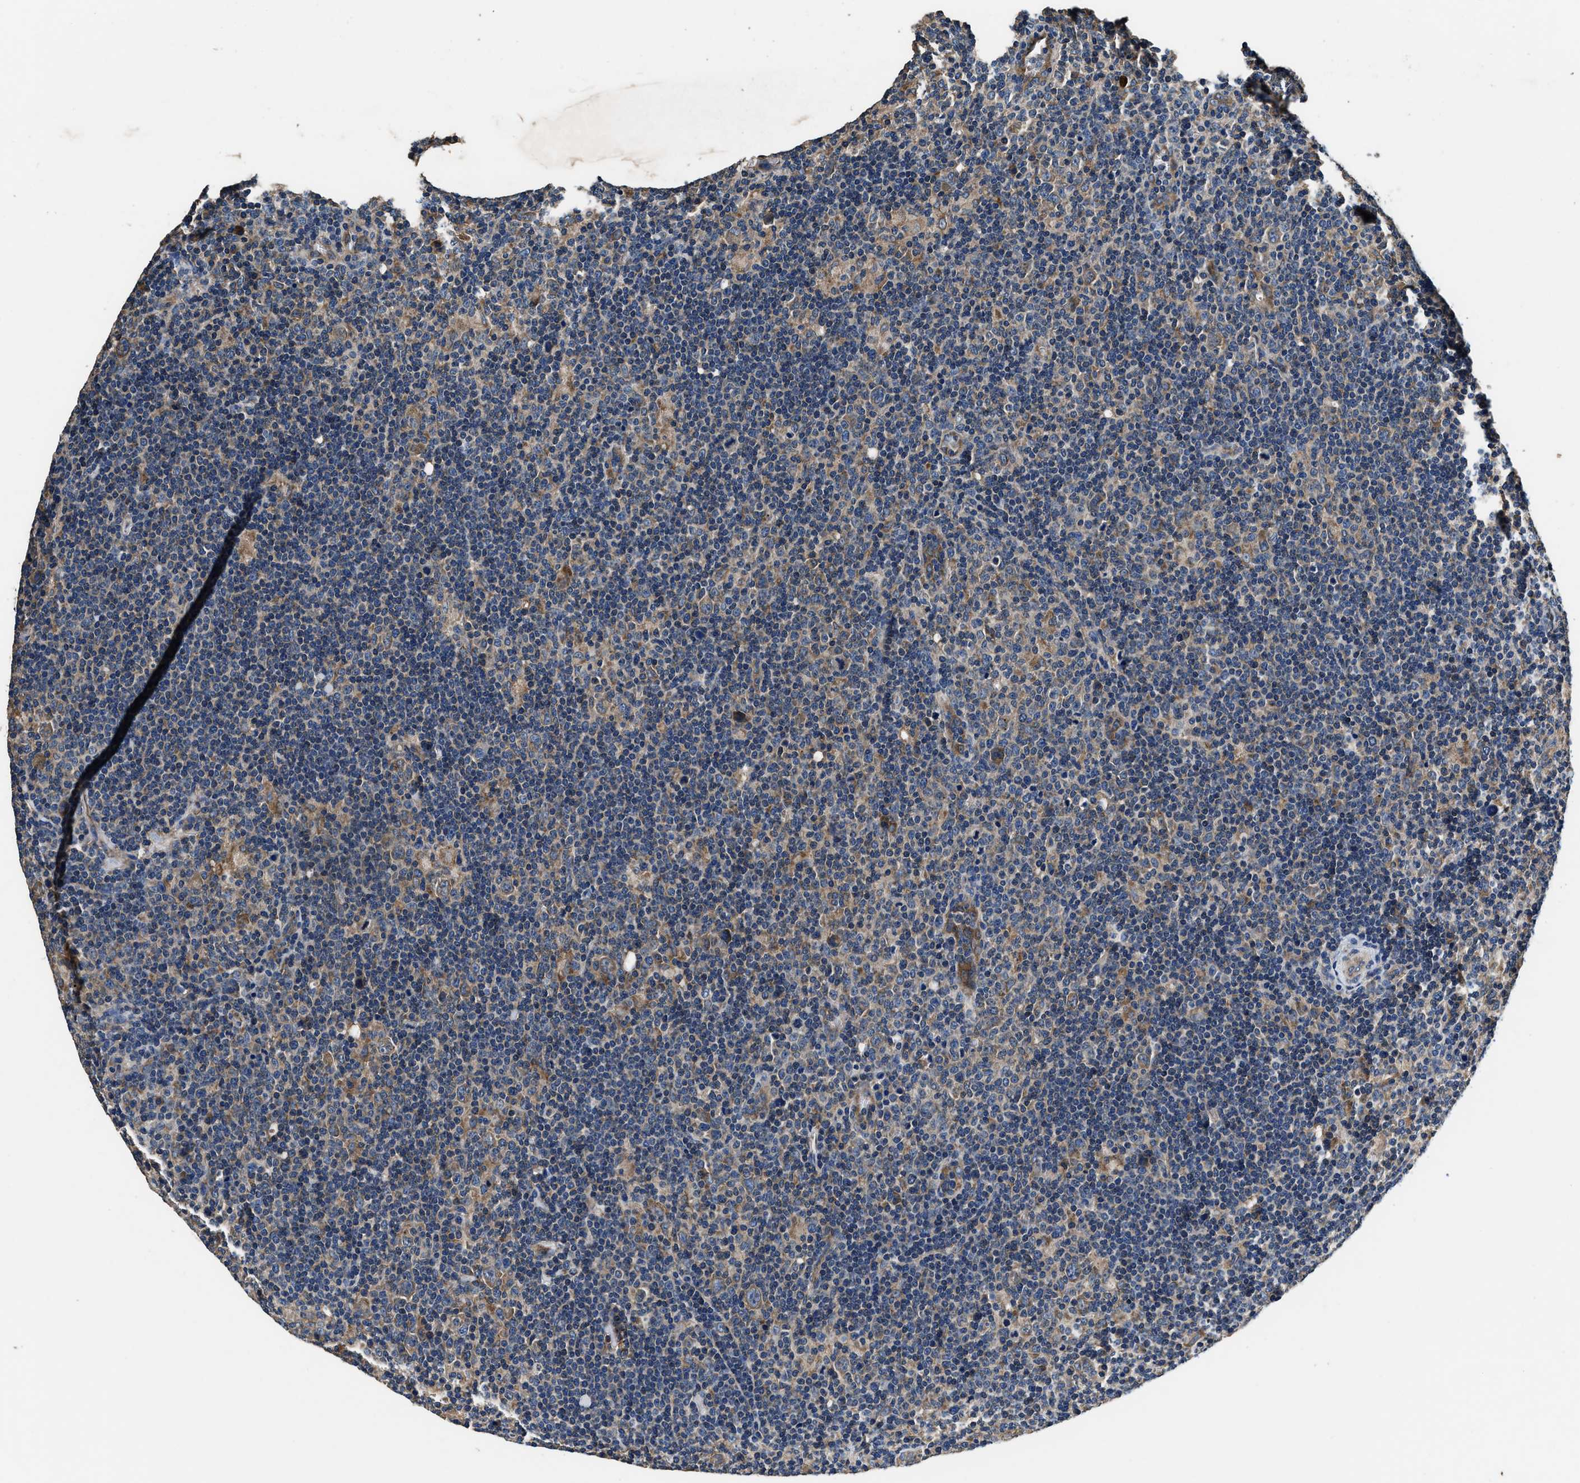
{"staining": {"intensity": "weak", "quantity": "25%-75%", "location": "cytoplasmic/membranous"}, "tissue": "lymphoma", "cell_type": "Tumor cells", "image_type": "cancer", "snomed": [{"axis": "morphology", "description": "Hodgkin's disease, NOS"}, {"axis": "topography", "description": "Lymph node"}], "caption": "High-power microscopy captured an IHC photomicrograph of lymphoma, revealing weak cytoplasmic/membranous staining in approximately 25%-75% of tumor cells.", "gene": "DHRS7B", "patient": {"sex": "female", "age": 57}}